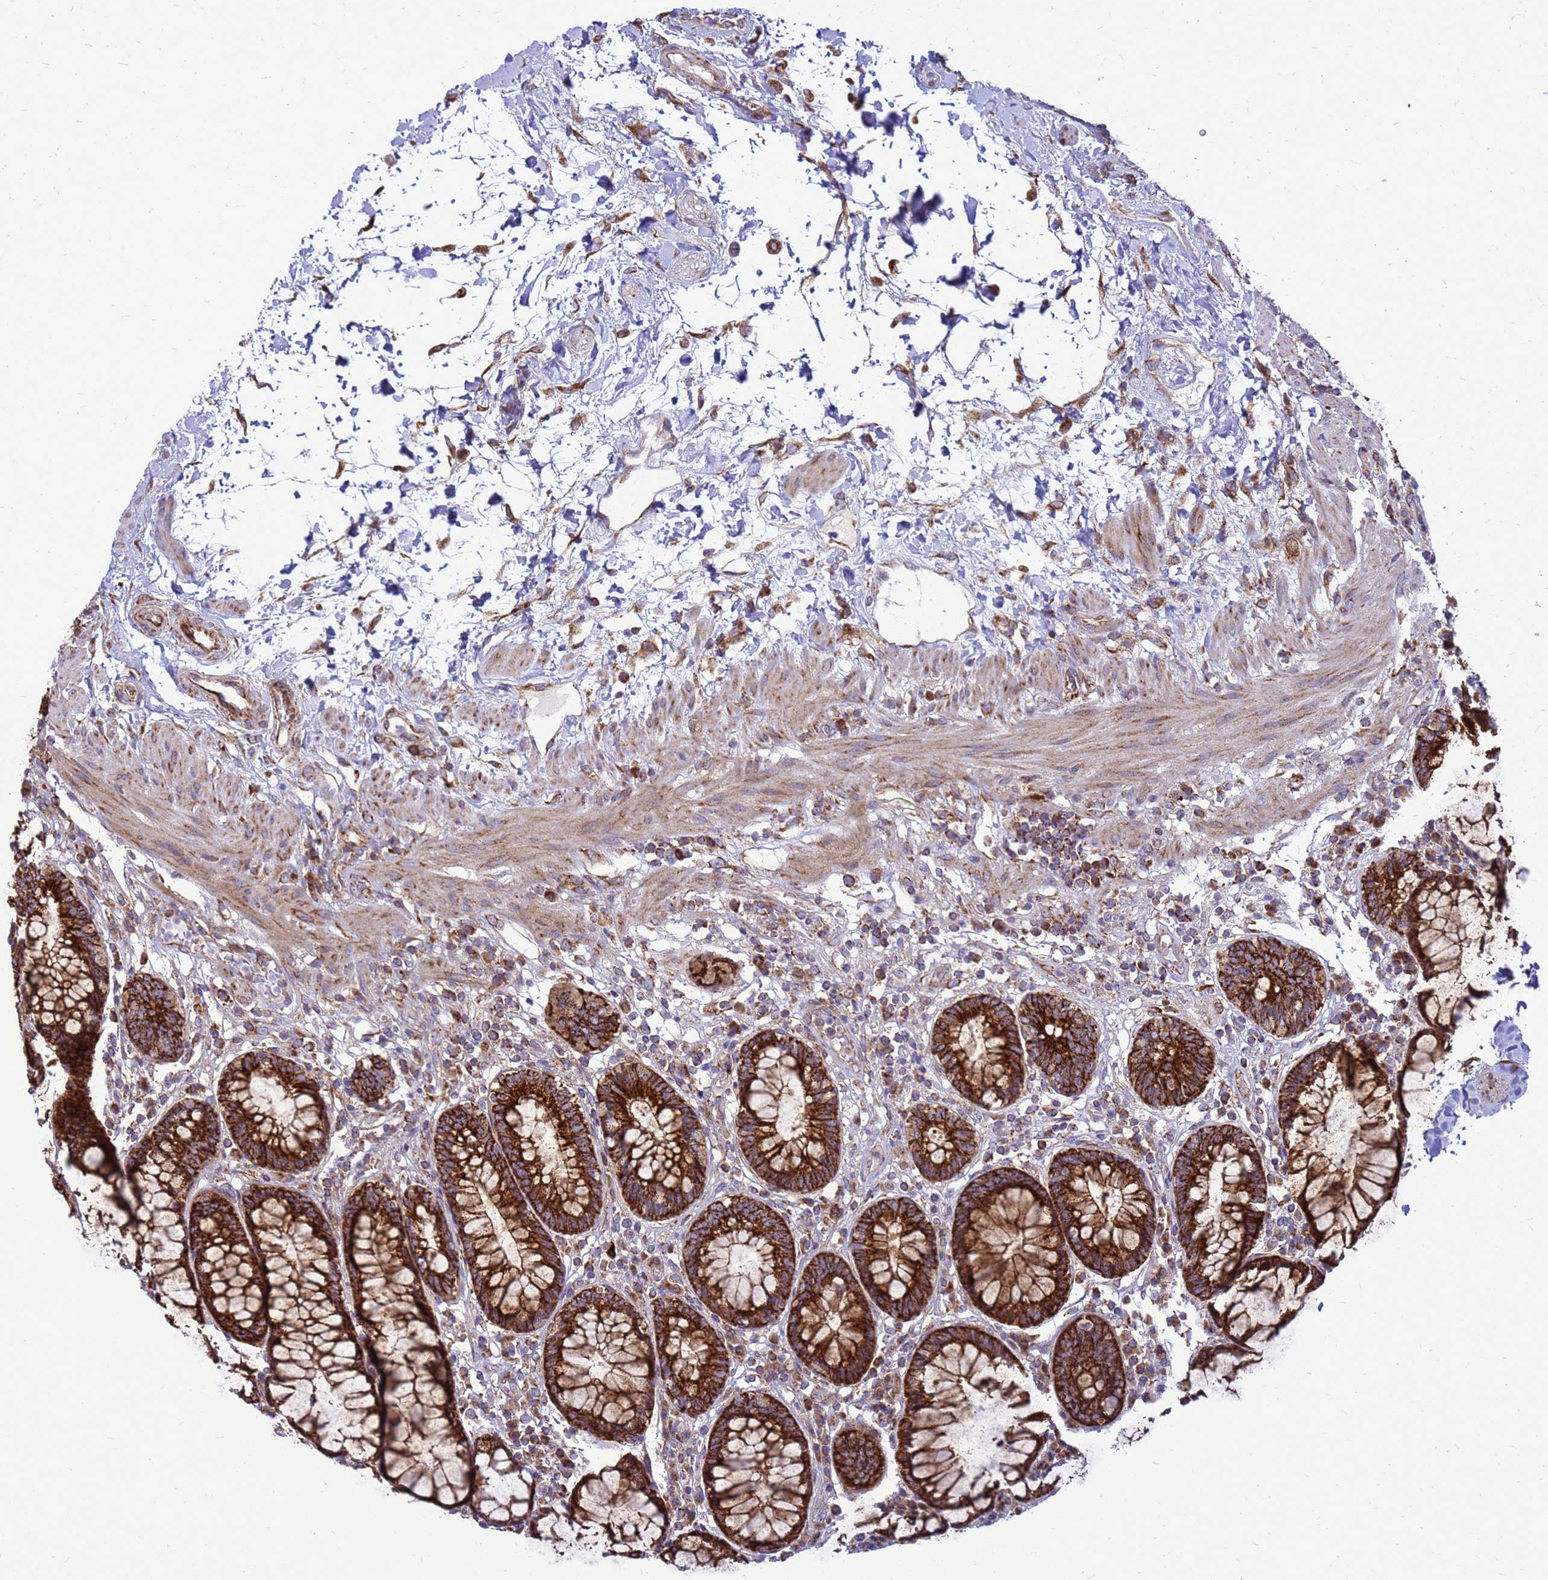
{"staining": {"intensity": "strong", "quantity": ">75%", "location": "cytoplasmic/membranous"}, "tissue": "rectum", "cell_type": "Glandular cells", "image_type": "normal", "snomed": [{"axis": "morphology", "description": "Normal tissue, NOS"}, {"axis": "topography", "description": "Rectum"}], "caption": "Rectum stained with IHC exhibits strong cytoplasmic/membranous expression in about >75% of glandular cells.", "gene": "FSTL4", "patient": {"sex": "male", "age": 64}}